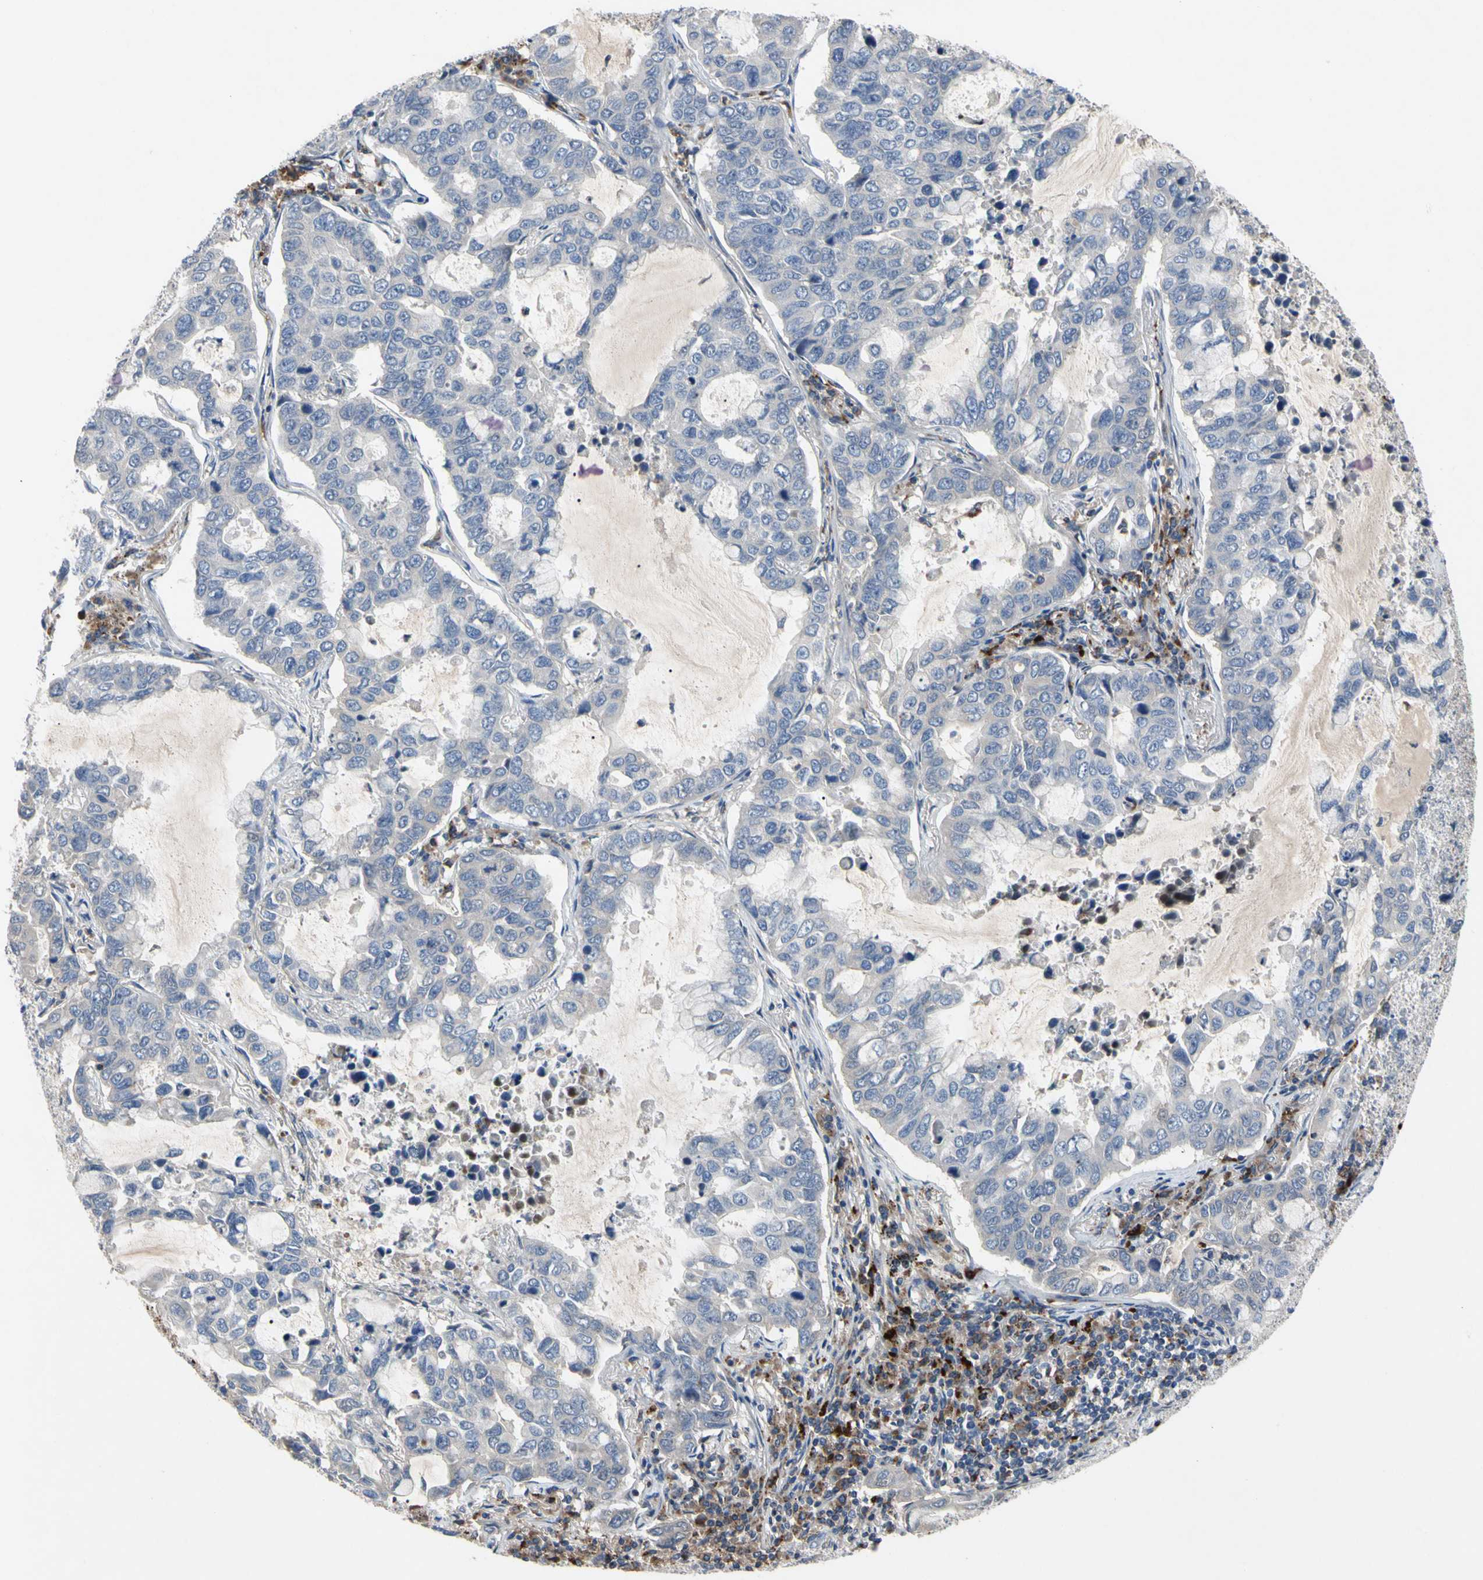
{"staining": {"intensity": "negative", "quantity": "none", "location": "none"}, "tissue": "lung cancer", "cell_type": "Tumor cells", "image_type": "cancer", "snomed": [{"axis": "morphology", "description": "Adenocarcinoma, NOS"}, {"axis": "topography", "description": "Lung"}], "caption": "Tumor cells show no significant protein staining in lung cancer (adenocarcinoma).", "gene": "ADA2", "patient": {"sex": "male", "age": 64}}